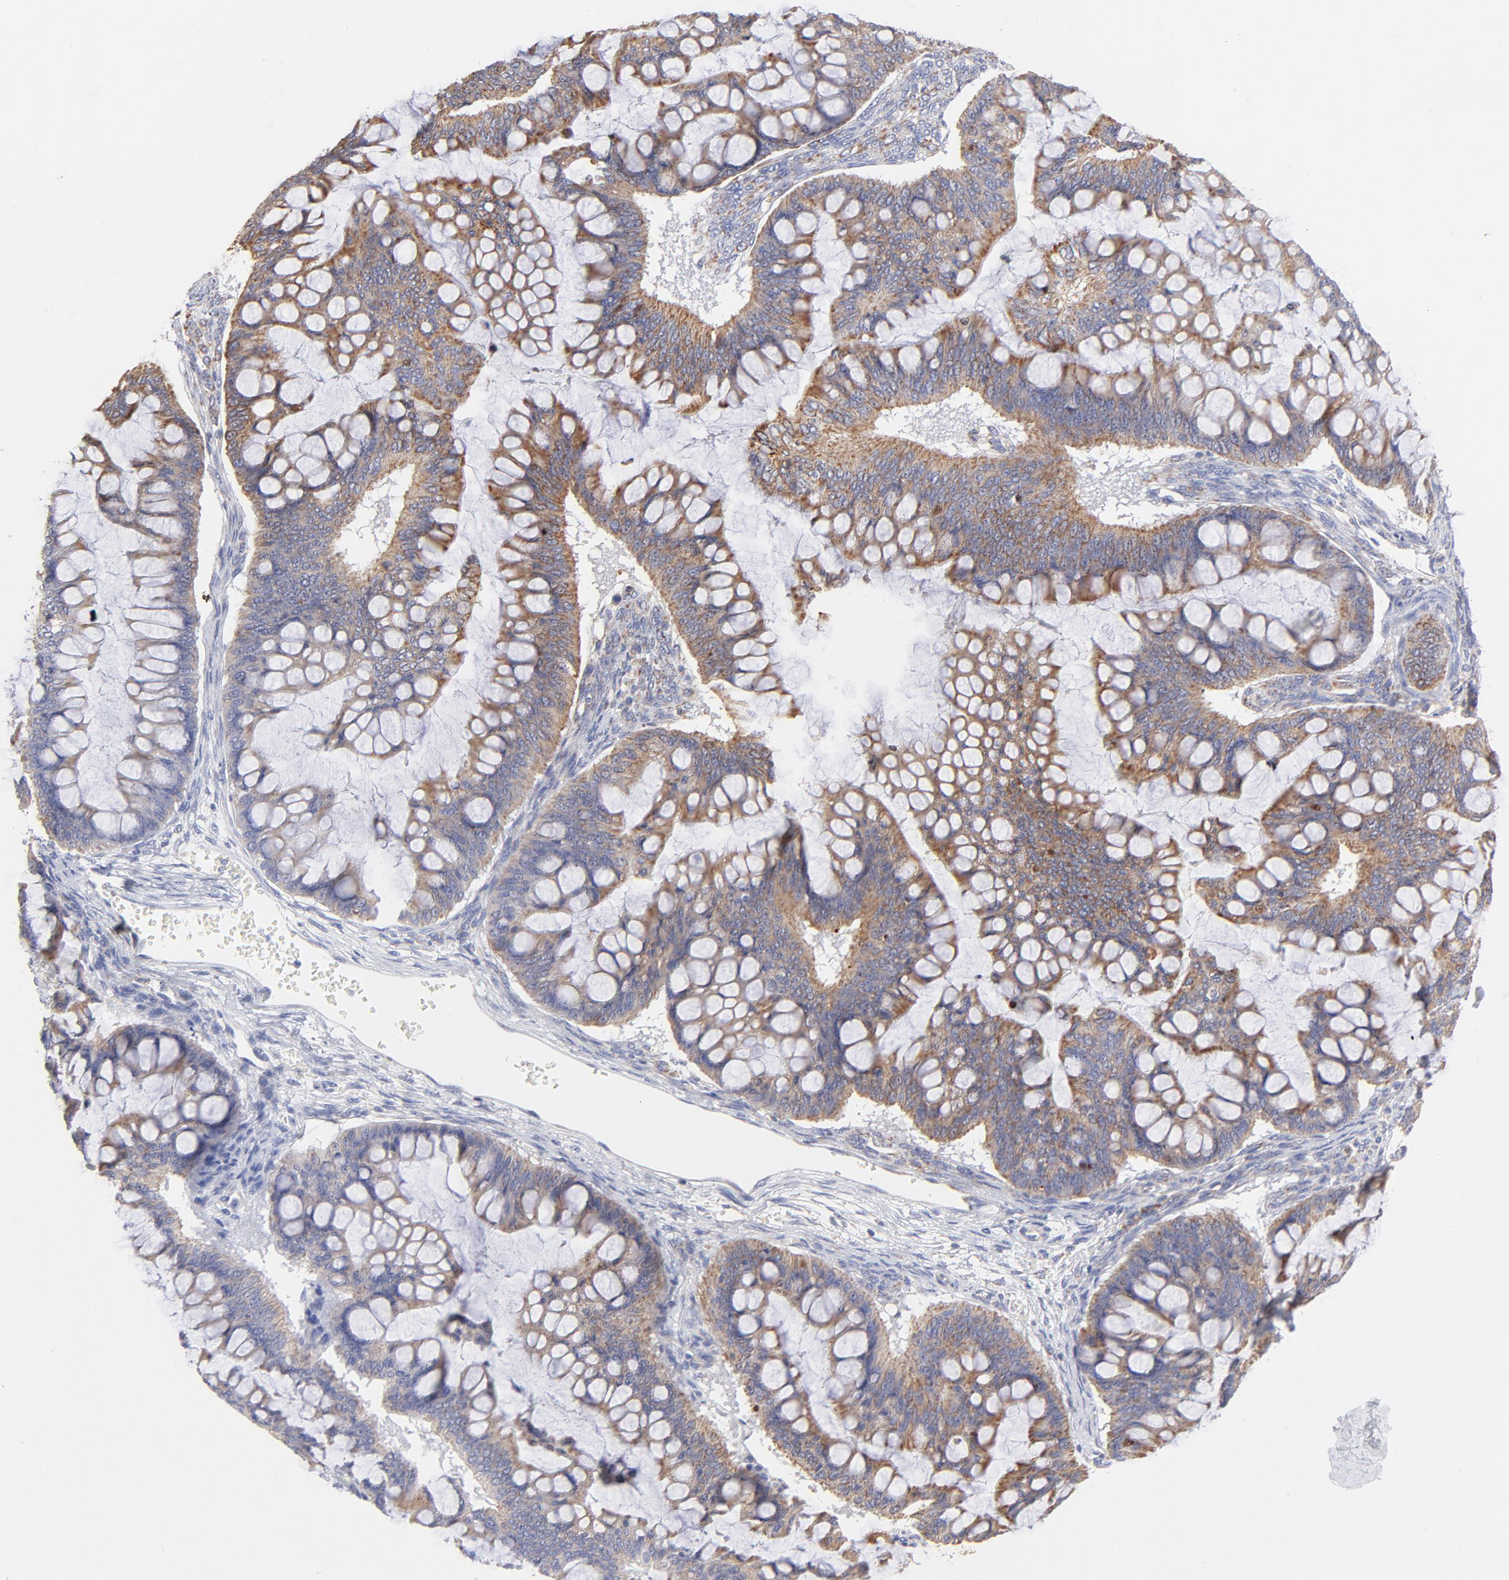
{"staining": {"intensity": "moderate", "quantity": "<25%", "location": "cytoplasmic/membranous"}, "tissue": "ovarian cancer", "cell_type": "Tumor cells", "image_type": "cancer", "snomed": [{"axis": "morphology", "description": "Cystadenocarcinoma, mucinous, NOS"}, {"axis": "topography", "description": "Ovary"}], "caption": "Human mucinous cystadenocarcinoma (ovarian) stained for a protein (brown) reveals moderate cytoplasmic/membranous positive staining in approximately <25% of tumor cells.", "gene": "TIMM8A", "patient": {"sex": "female", "age": 73}}